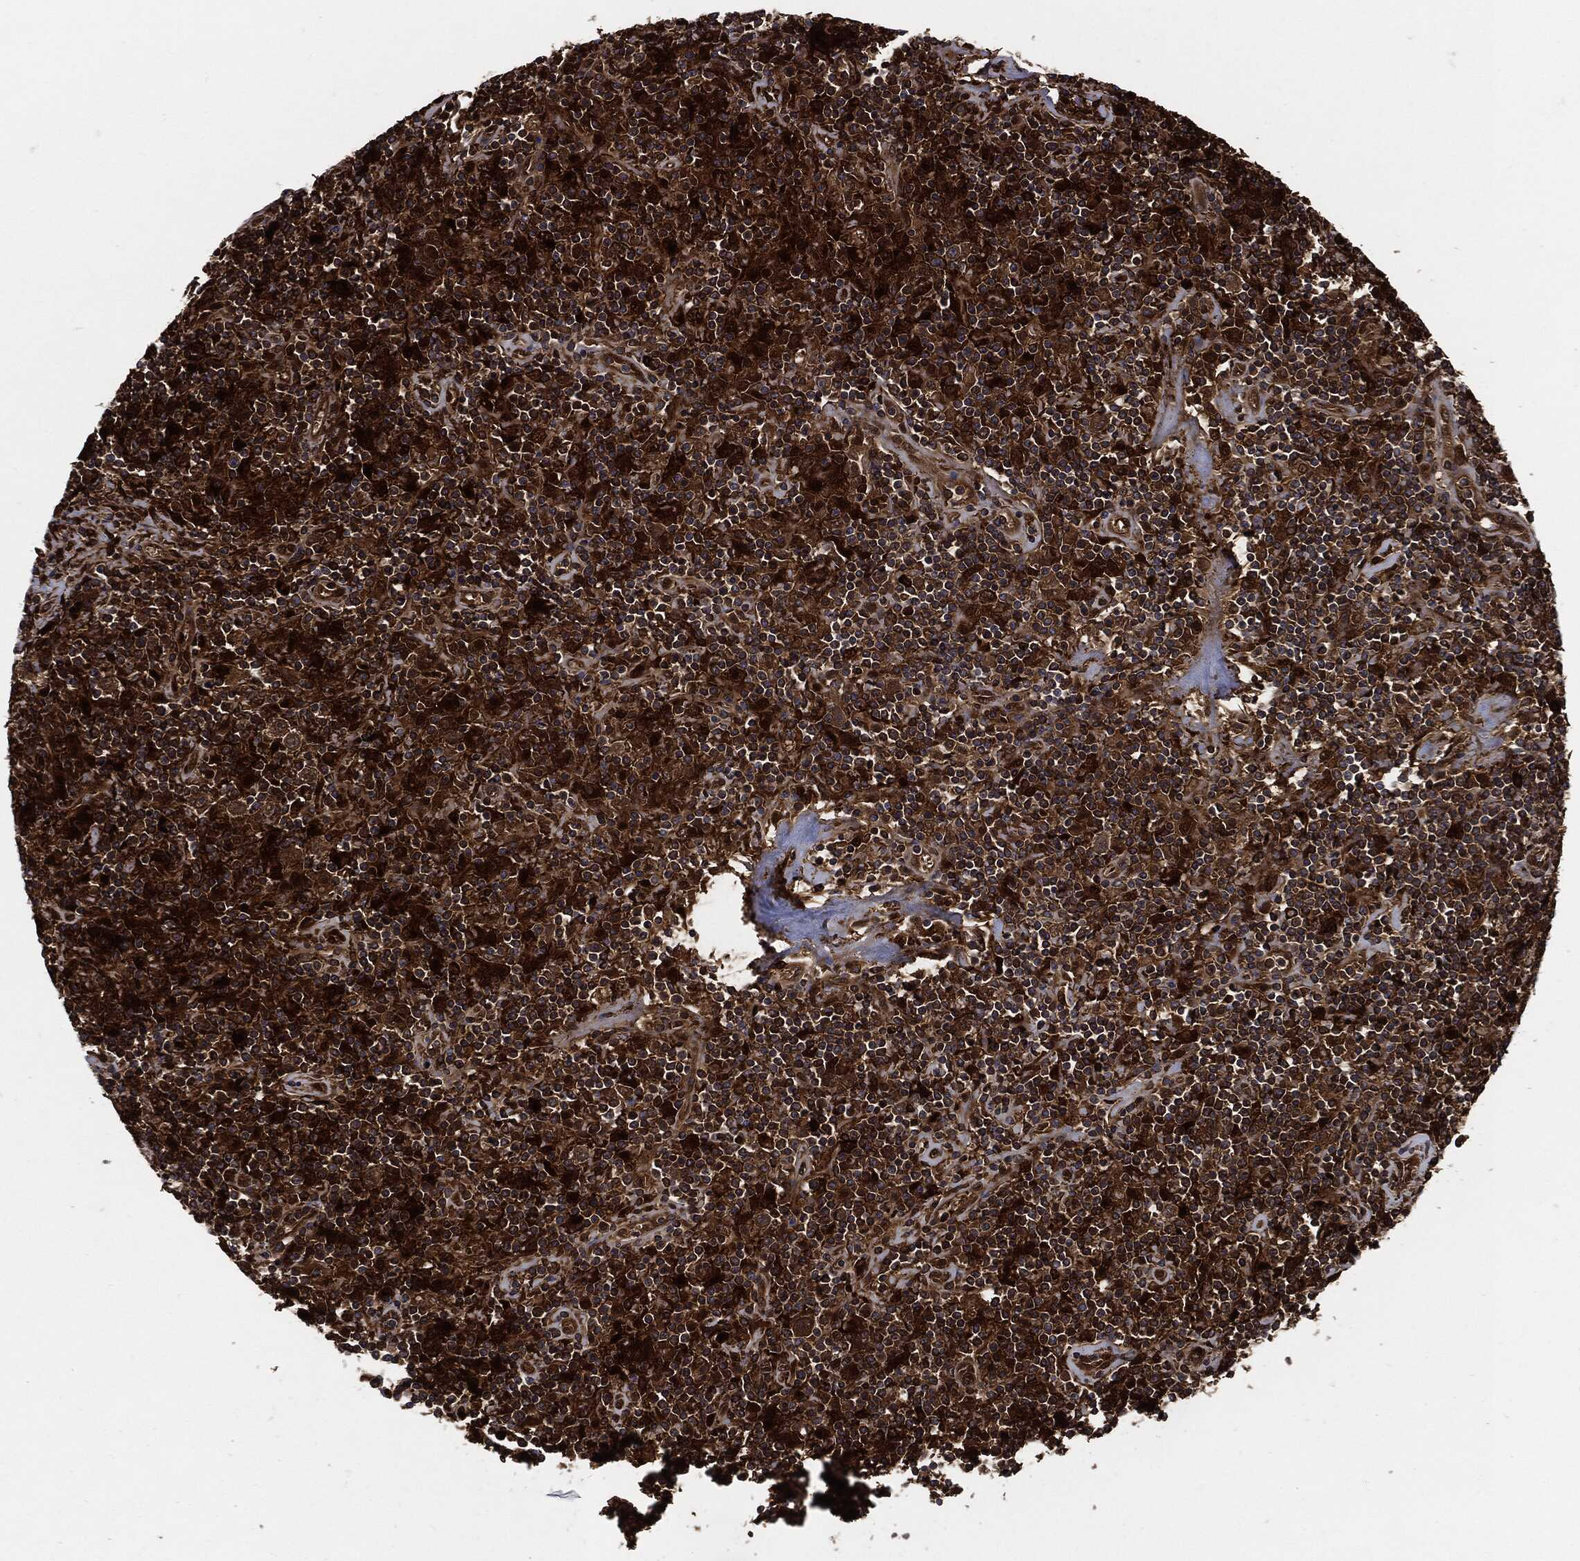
{"staining": {"intensity": "strong", "quantity": ">75%", "location": "cytoplasmic/membranous"}, "tissue": "lymphoma", "cell_type": "Tumor cells", "image_type": "cancer", "snomed": [{"axis": "morphology", "description": "Hodgkin's disease, NOS"}, {"axis": "topography", "description": "Lymph node"}], "caption": "Immunohistochemistry of human lymphoma demonstrates high levels of strong cytoplasmic/membranous staining in approximately >75% of tumor cells.", "gene": "XPNPEP1", "patient": {"sex": "male", "age": 70}}